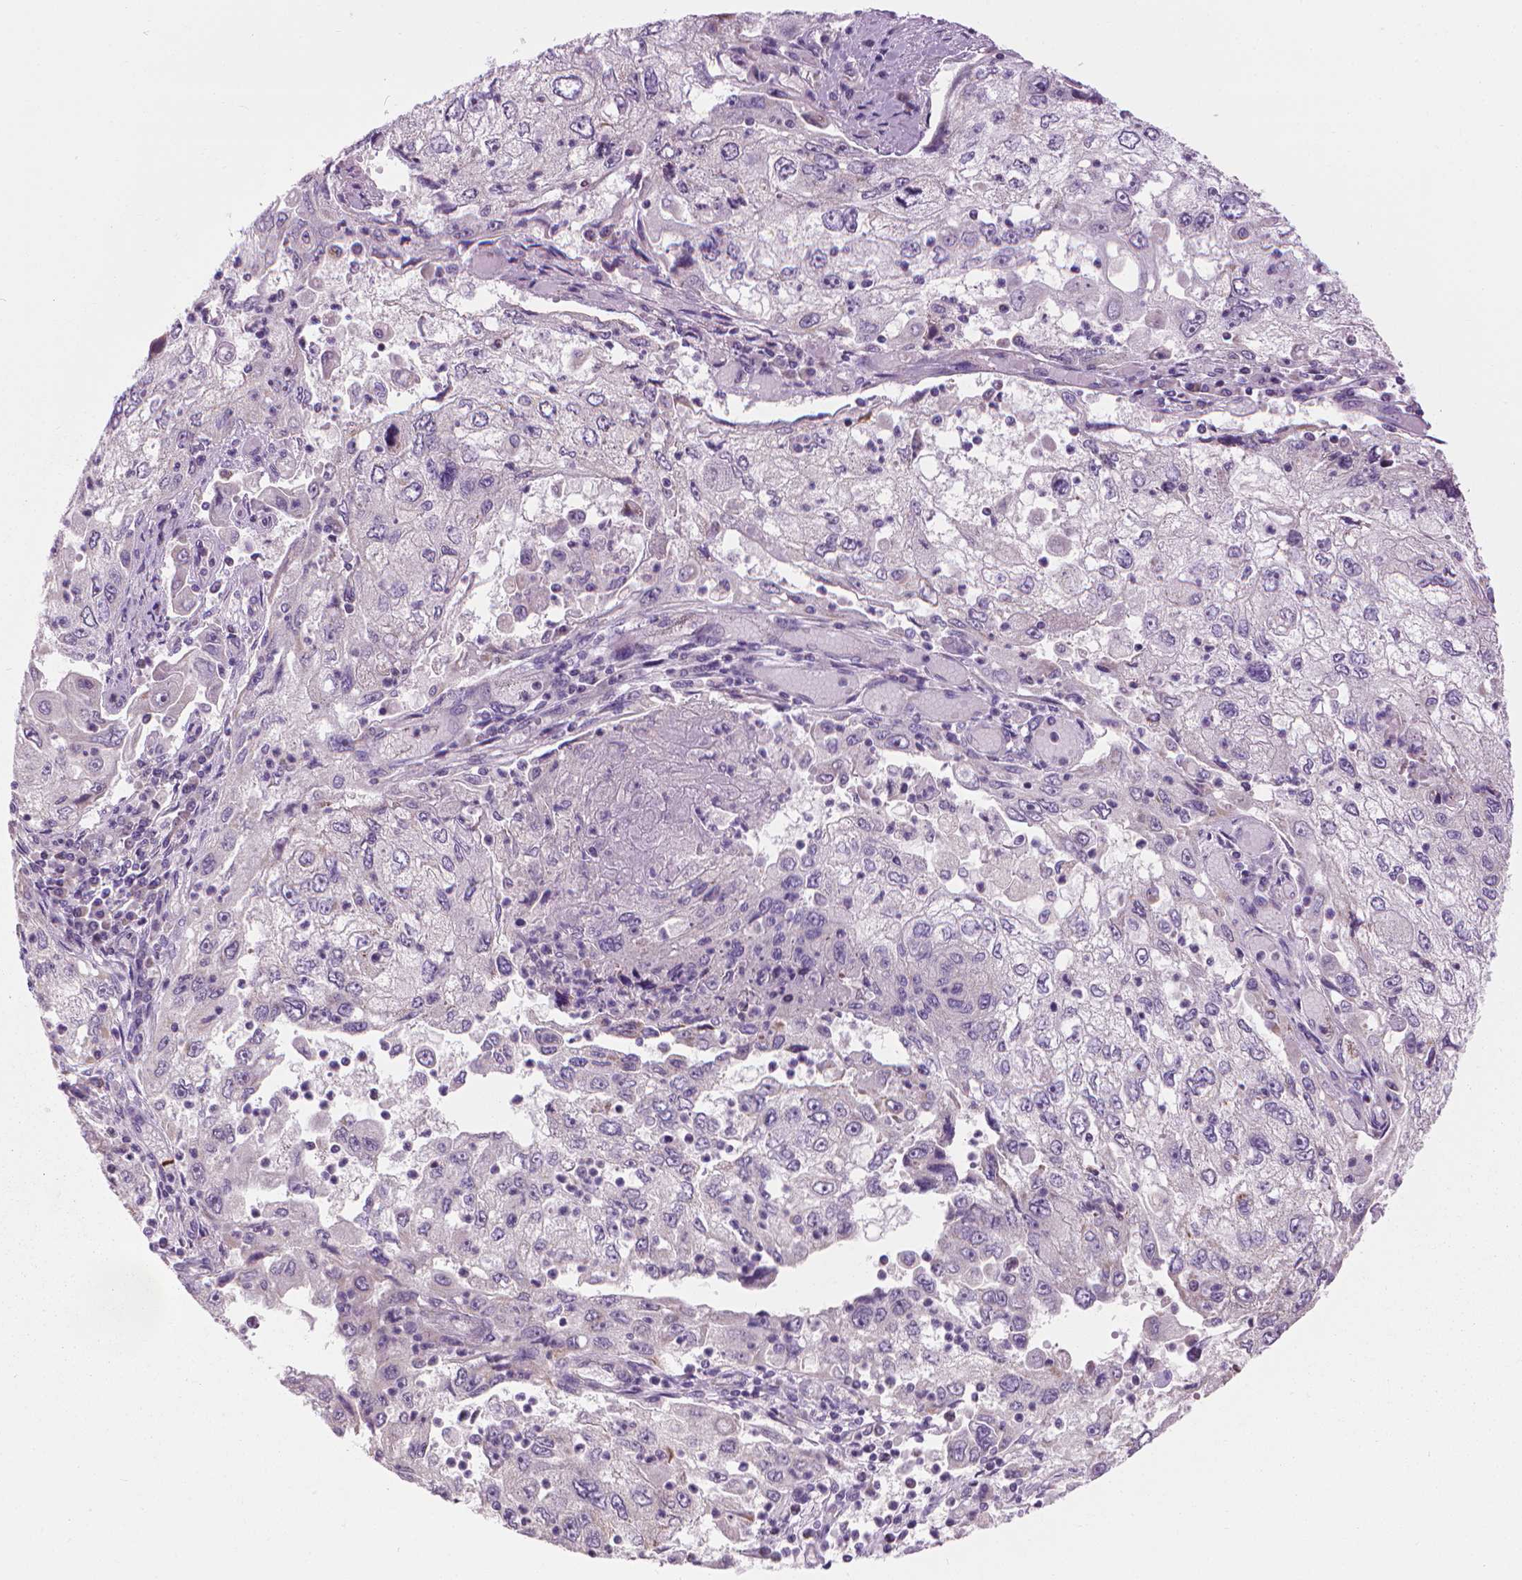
{"staining": {"intensity": "negative", "quantity": "none", "location": "none"}, "tissue": "cervical cancer", "cell_type": "Tumor cells", "image_type": "cancer", "snomed": [{"axis": "morphology", "description": "Squamous cell carcinoma, NOS"}, {"axis": "topography", "description": "Cervix"}], "caption": "An immunohistochemistry micrograph of cervical cancer is shown. There is no staining in tumor cells of cervical cancer. (Stains: DAB IHC with hematoxylin counter stain, Microscopy: brightfield microscopy at high magnification).", "gene": "CFAP126", "patient": {"sex": "female", "age": 36}}